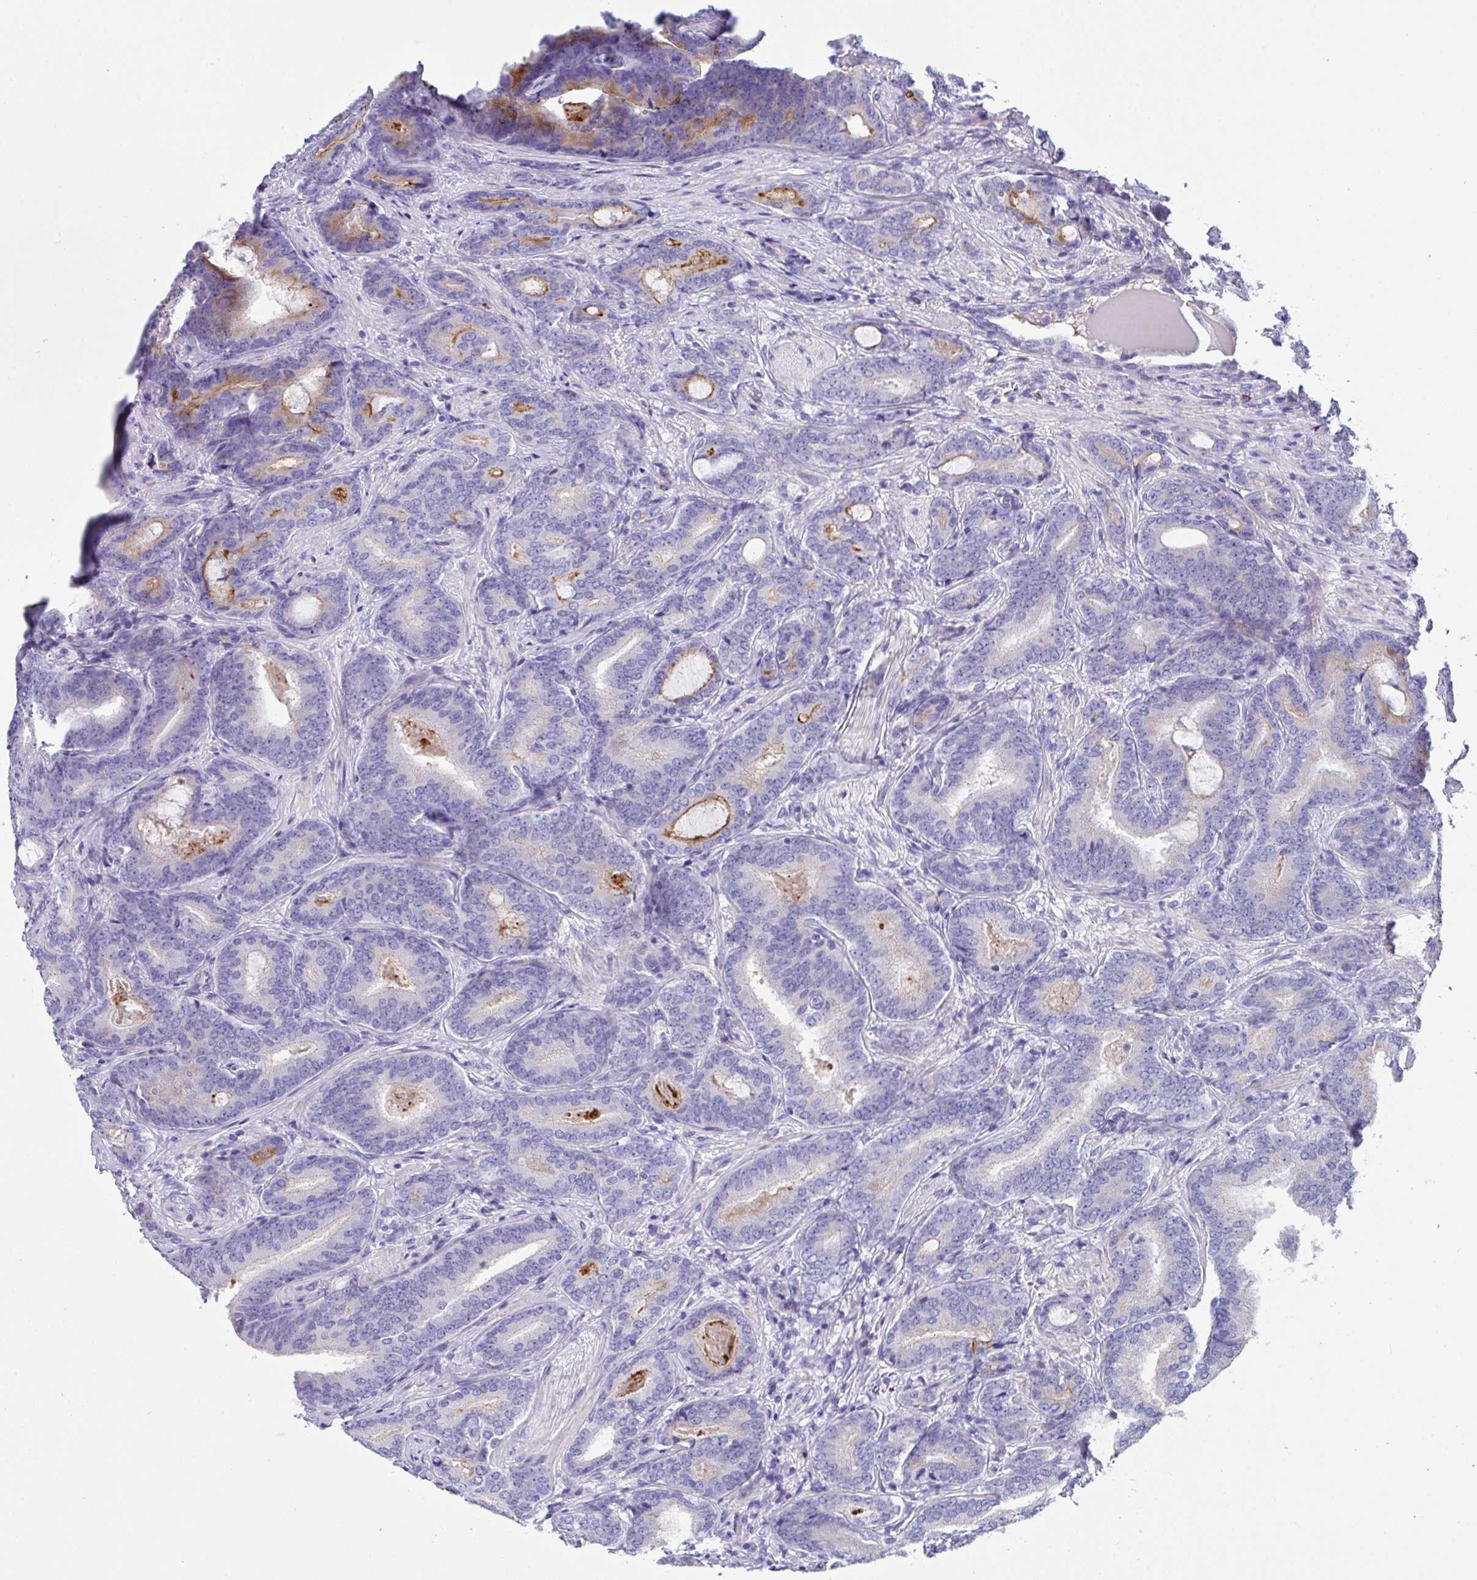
{"staining": {"intensity": "weak", "quantity": "<25%", "location": "cytoplasmic/membranous"}, "tissue": "prostate cancer", "cell_type": "Tumor cells", "image_type": "cancer", "snomed": [{"axis": "morphology", "description": "Adenocarcinoma, Low grade"}, {"axis": "topography", "description": "Prostate and seminal vesicle, NOS"}], "caption": "A high-resolution image shows immunohistochemistry (IHC) staining of prostate low-grade adenocarcinoma, which shows no significant positivity in tumor cells.", "gene": "FBXL20", "patient": {"sex": "male", "age": 61}}